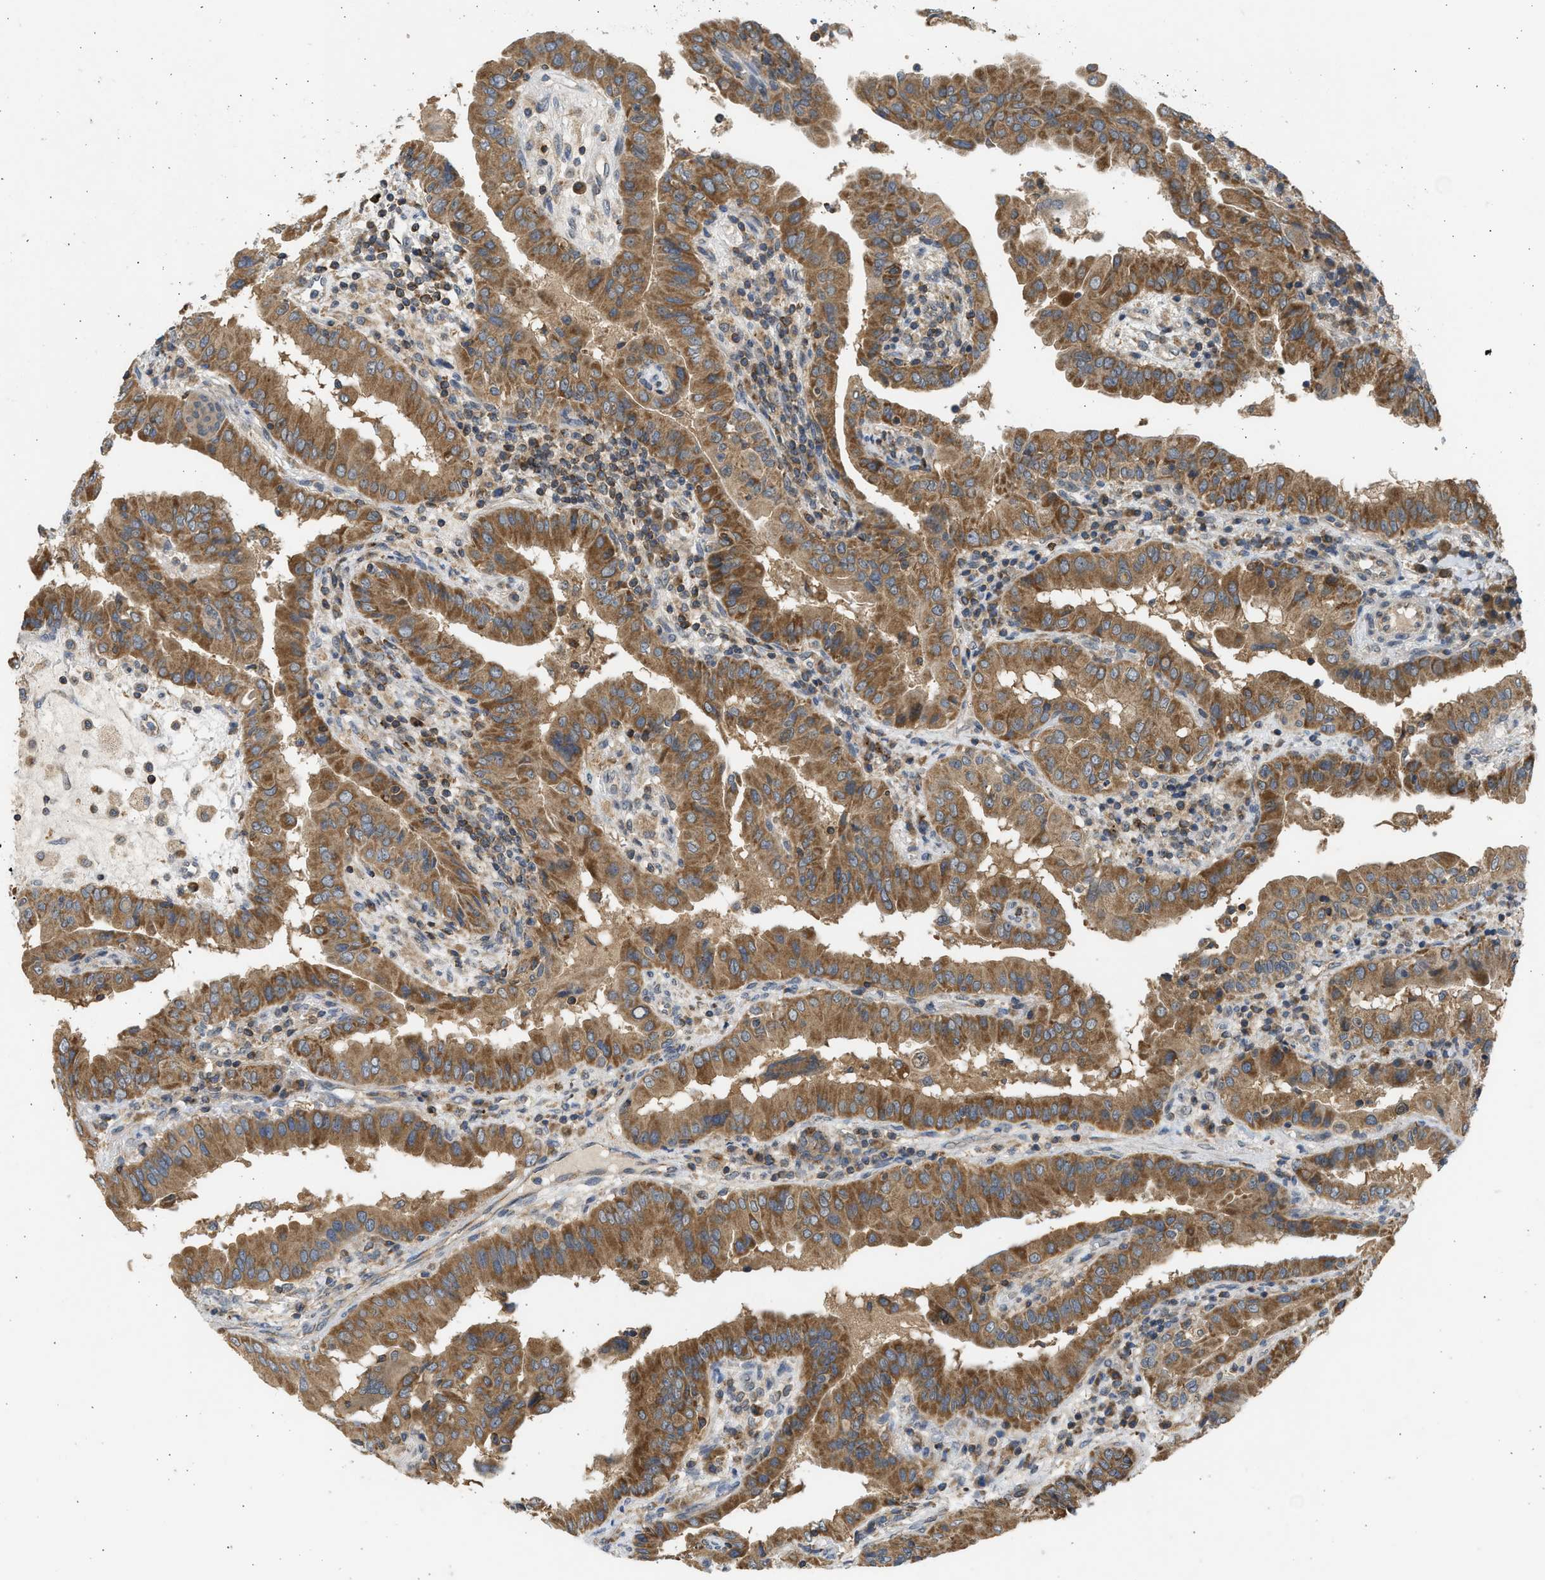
{"staining": {"intensity": "strong", "quantity": ">75%", "location": "cytoplasmic/membranous"}, "tissue": "thyroid cancer", "cell_type": "Tumor cells", "image_type": "cancer", "snomed": [{"axis": "morphology", "description": "Papillary adenocarcinoma, NOS"}, {"axis": "topography", "description": "Thyroid gland"}], "caption": "Immunohistochemical staining of papillary adenocarcinoma (thyroid) demonstrates strong cytoplasmic/membranous protein expression in approximately >75% of tumor cells.", "gene": "CYP1A1", "patient": {"sex": "male", "age": 33}}